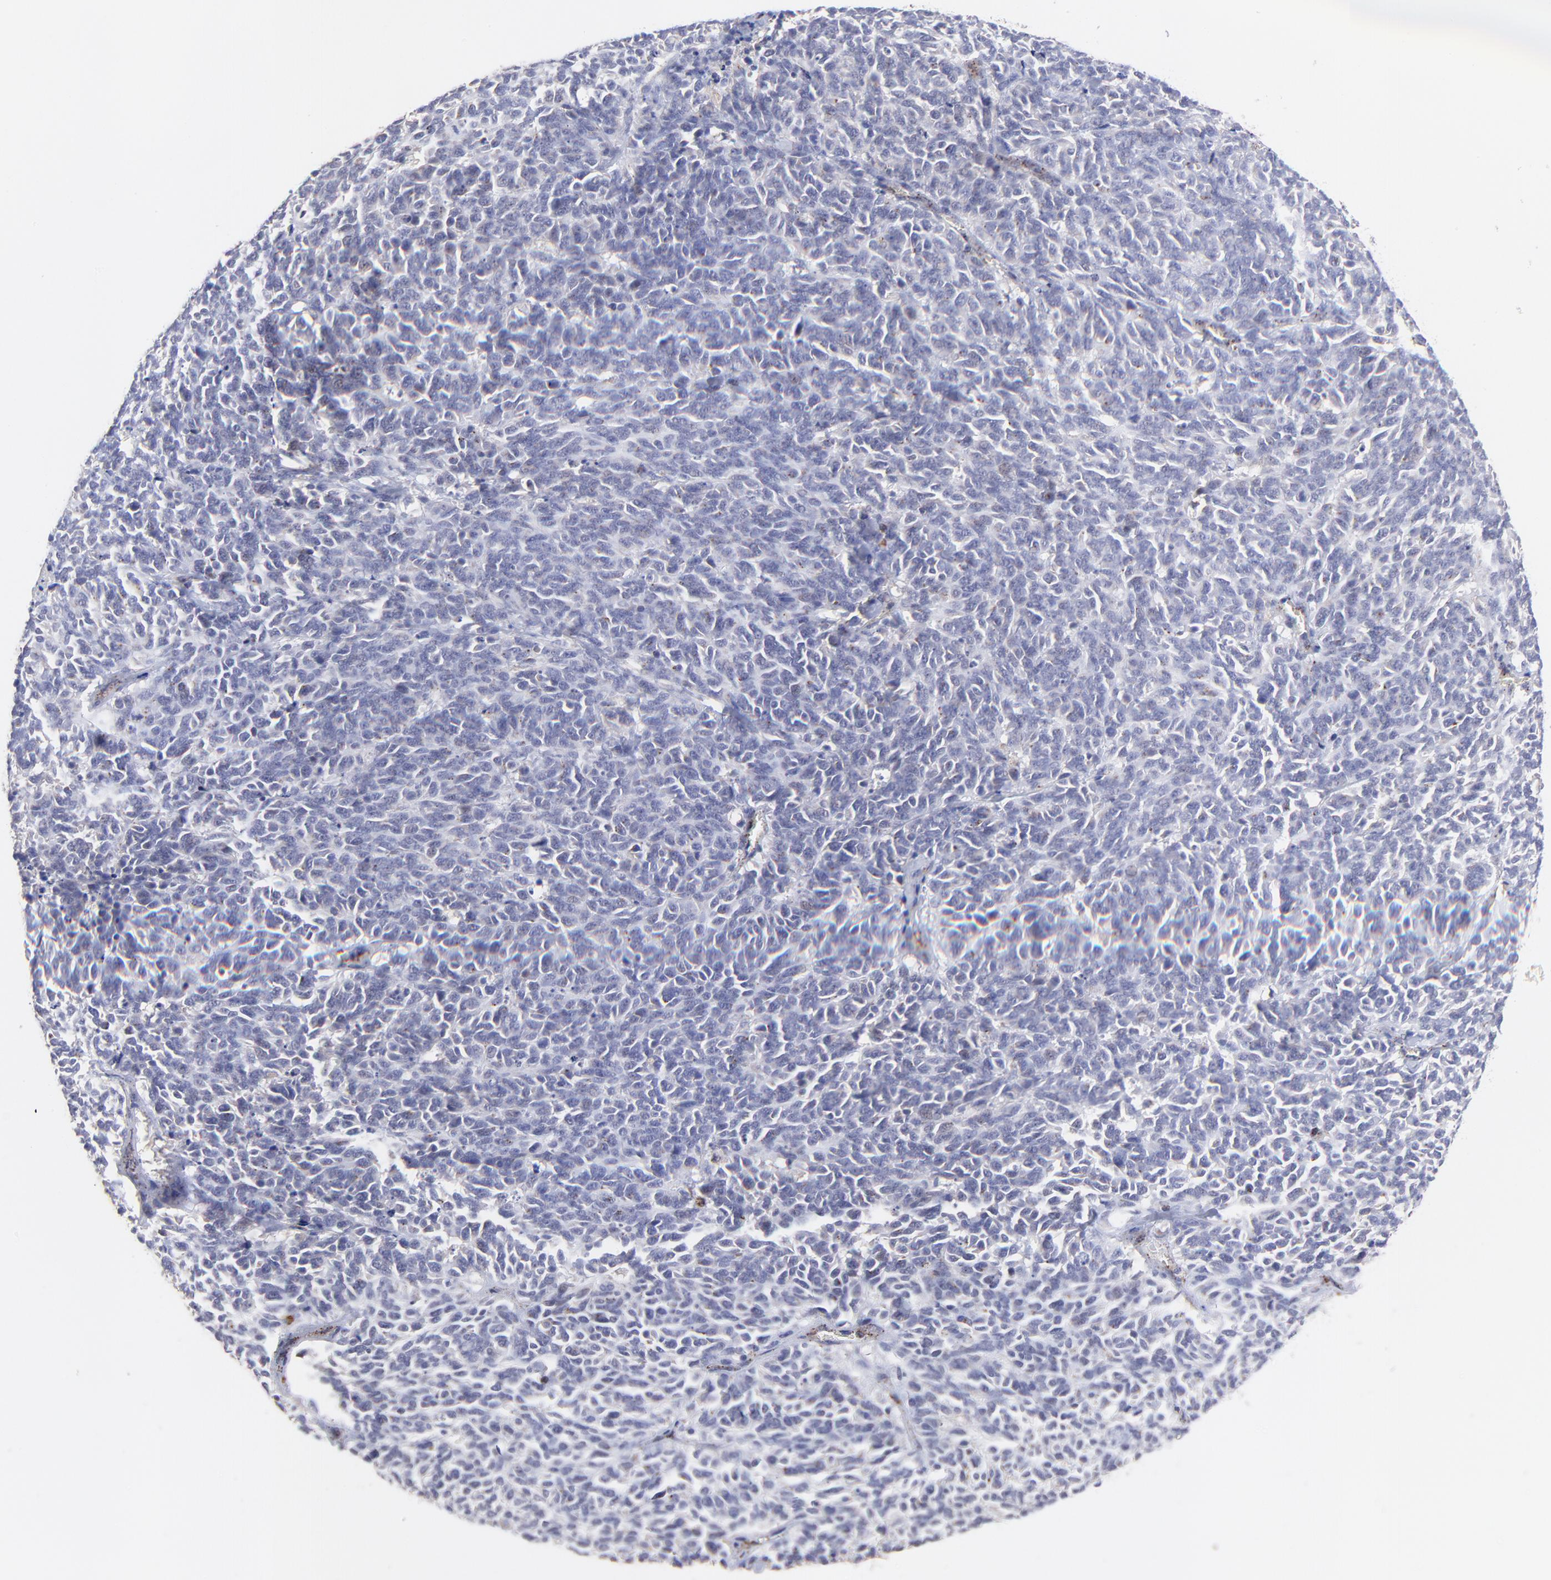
{"staining": {"intensity": "negative", "quantity": "none", "location": "none"}, "tissue": "lung cancer", "cell_type": "Tumor cells", "image_type": "cancer", "snomed": [{"axis": "morphology", "description": "Neoplasm, malignant, NOS"}, {"axis": "topography", "description": "Lung"}], "caption": "DAB immunohistochemical staining of lung malignant neoplasm shows no significant positivity in tumor cells.", "gene": "ZNF747", "patient": {"sex": "female", "age": 58}}